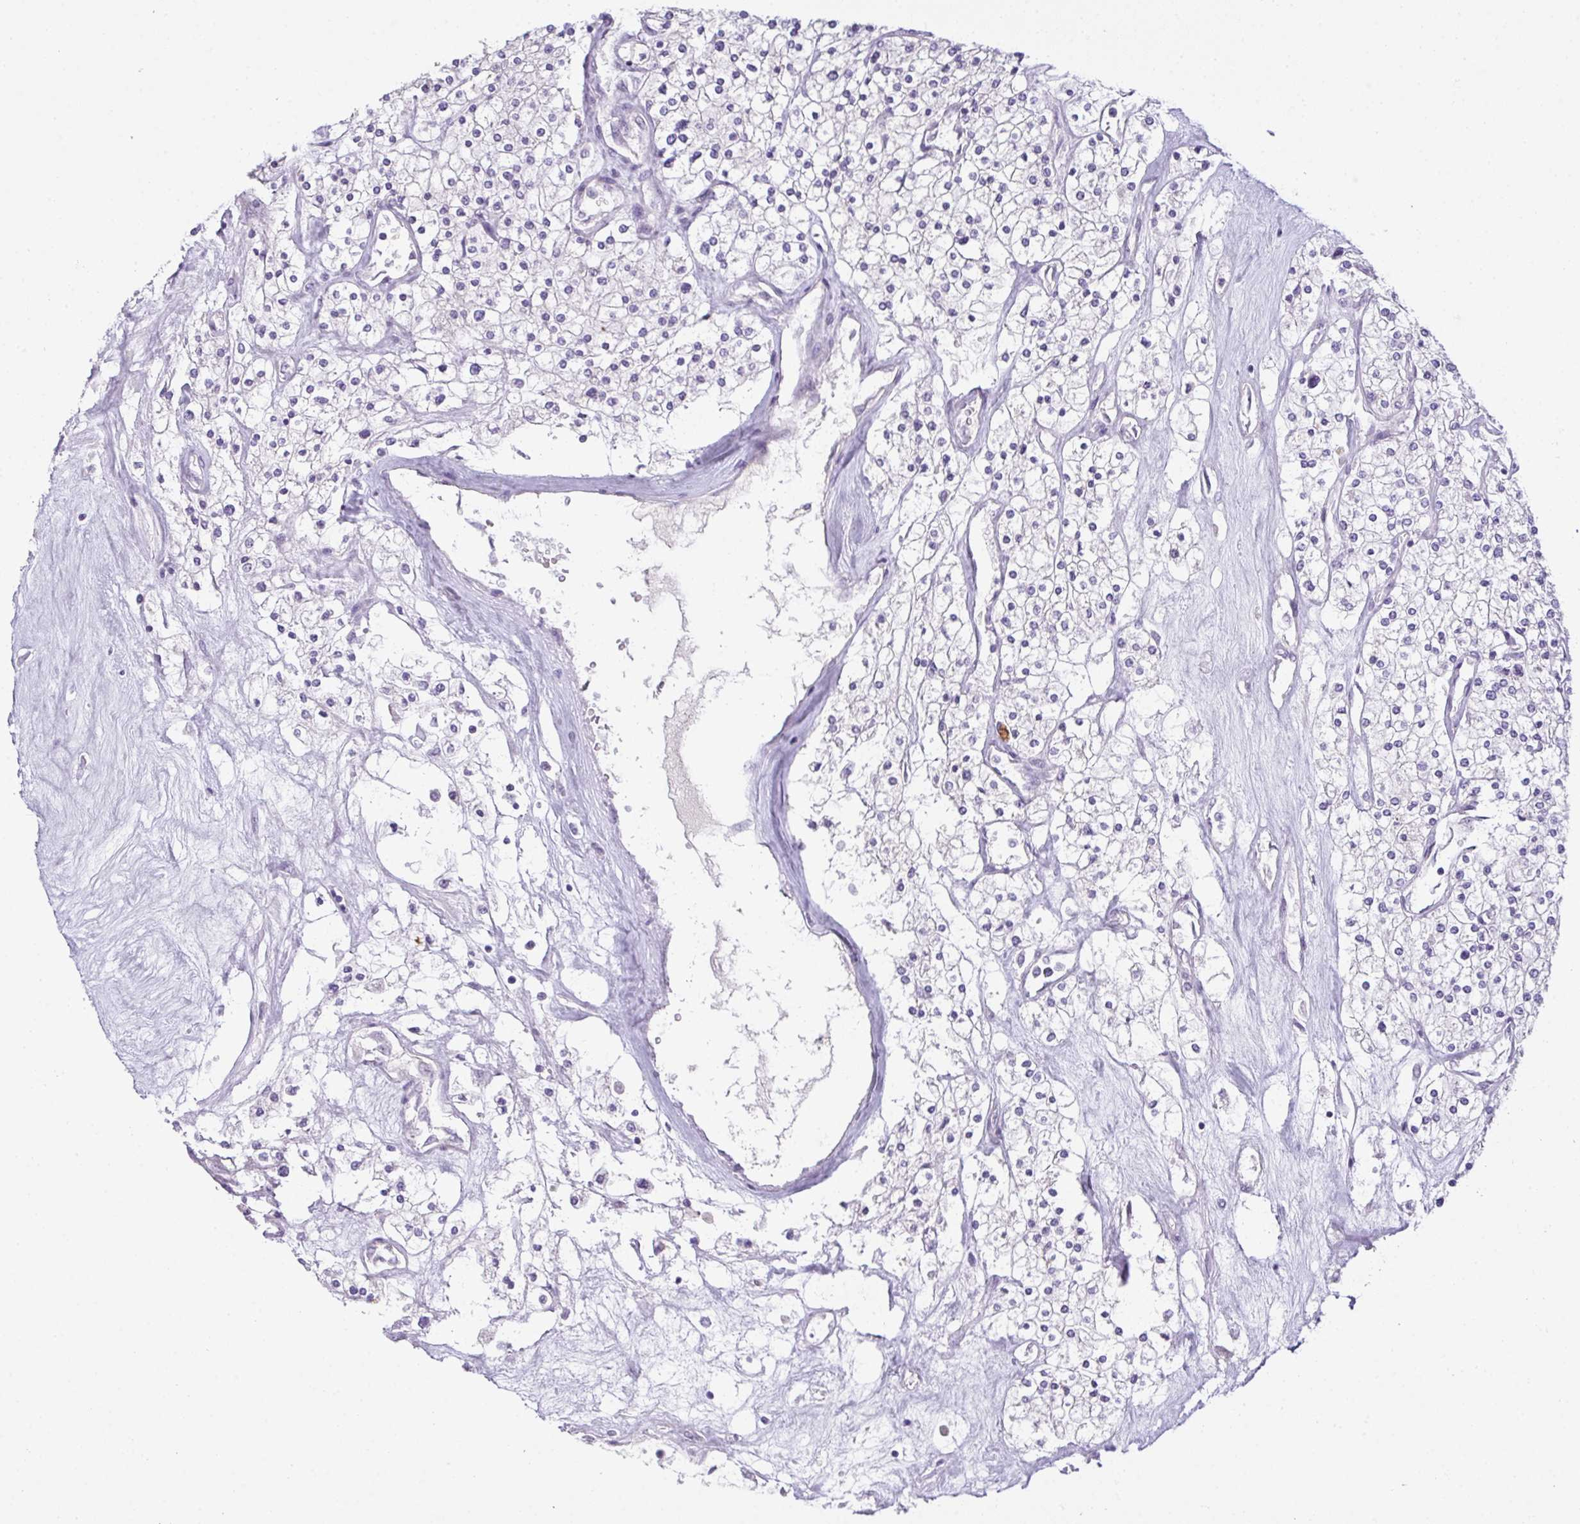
{"staining": {"intensity": "negative", "quantity": "none", "location": "none"}, "tissue": "renal cancer", "cell_type": "Tumor cells", "image_type": "cancer", "snomed": [{"axis": "morphology", "description": "Adenocarcinoma, NOS"}, {"axis": "topography", "description": "Kidney"}], "caption": "This is an IHC image of human adenocarcinoma (renal). There is no positivity in tumor cells.", "gene": "CMPK1", "patient": {"sex": "male", "age": 80}}